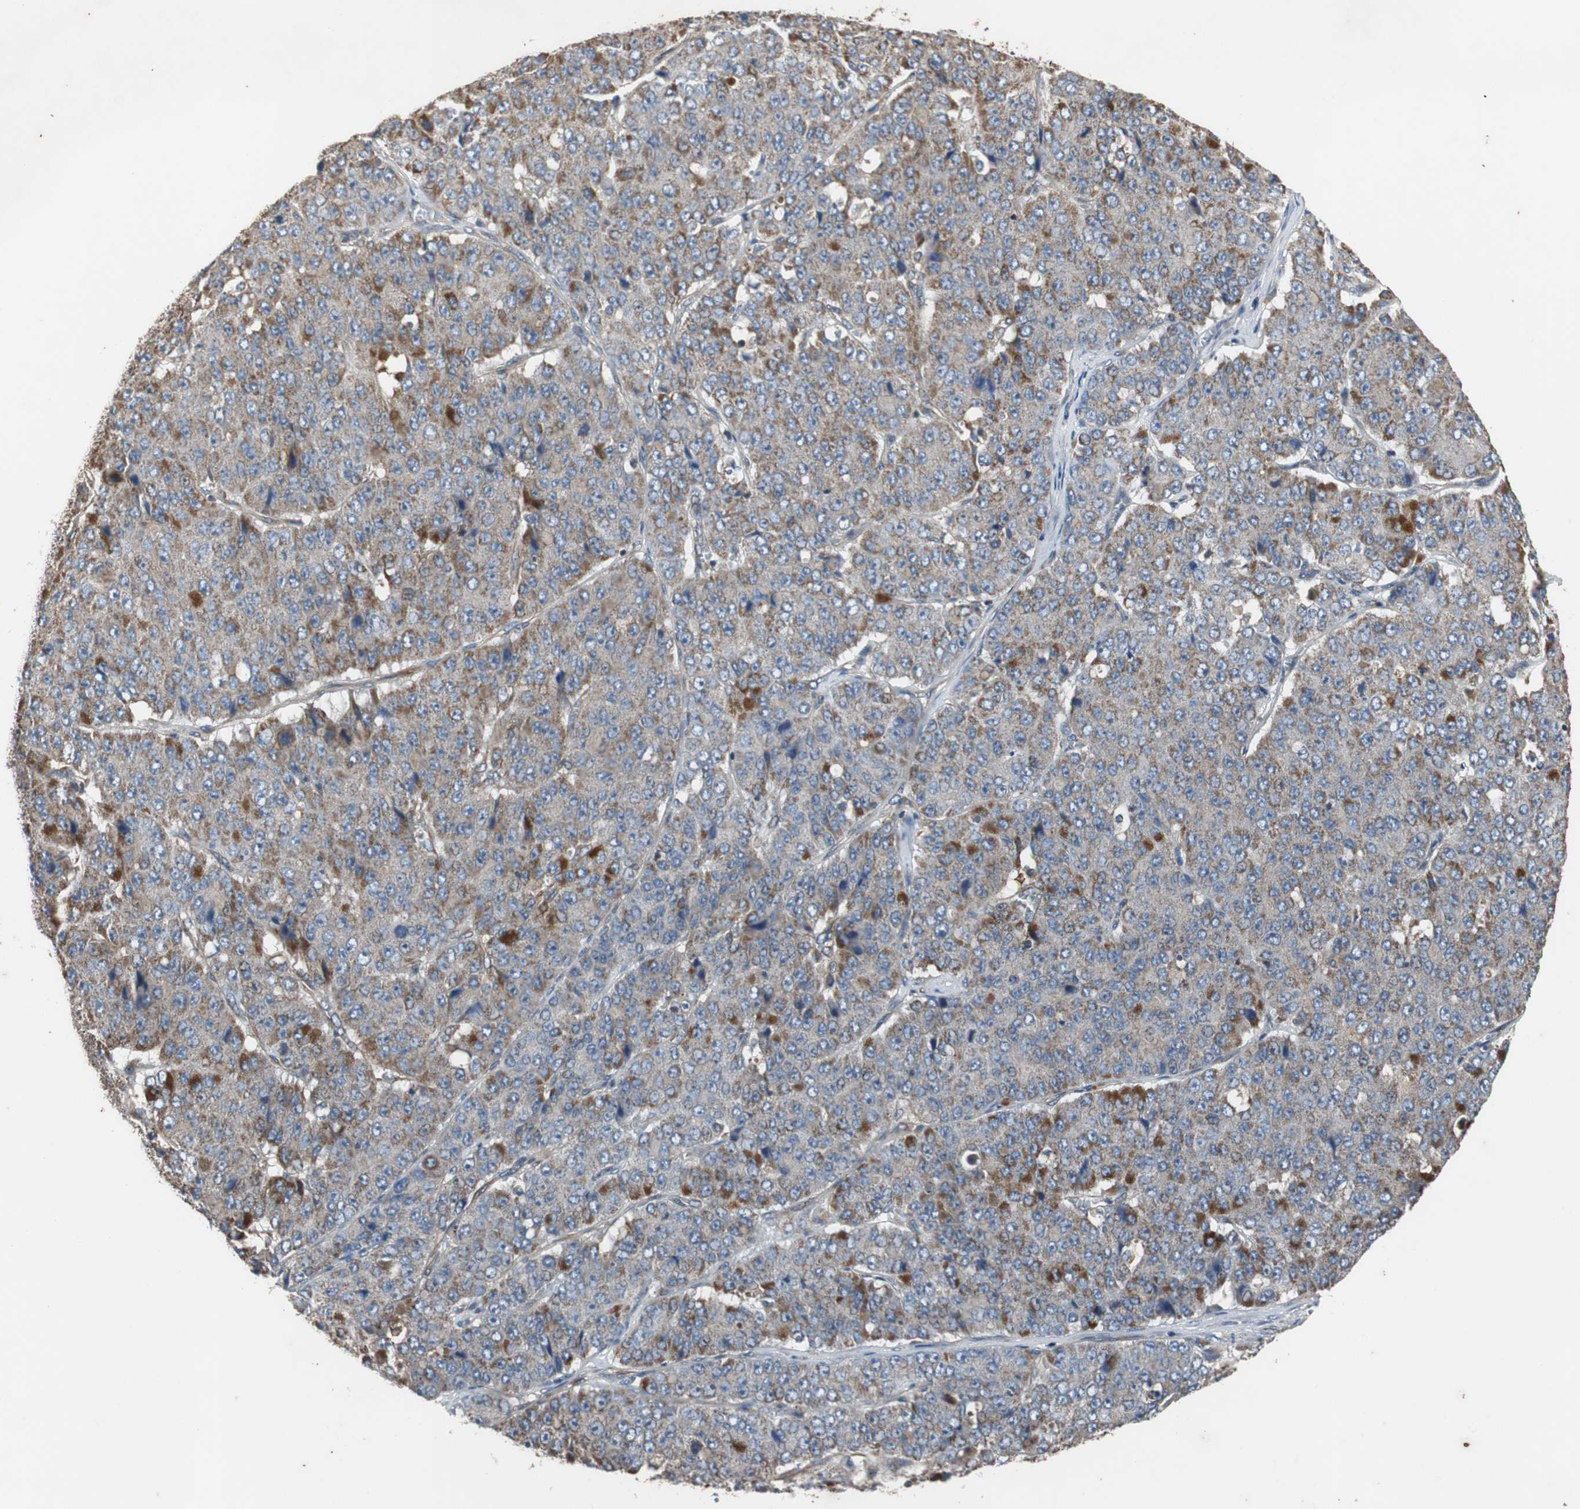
{"staining": {"intensity": "moderate", "quantity": "<25%", "location": "cytoplasmic/membranous"}, "tissue": "pancreatic cancer", "cell_type": "Tumor cells", "image_type": "cancer", "snomed": [{"axis": "morphology", "description": "Adenocarcinoma, NOS"}, {"axis": "topography", "description": "Pancreas"}], "caption": "Immunohistochemical staining of adenocarcinoma (pancreatic) exhibits low levels of moderate cytoplasmic/membranous staining in about <25% of tumor cells. Ihc stains the protein in brown and the nuclei are stained blue.", "gene": "ACTR3", "patient": {"sex": "male", "age": 50}}